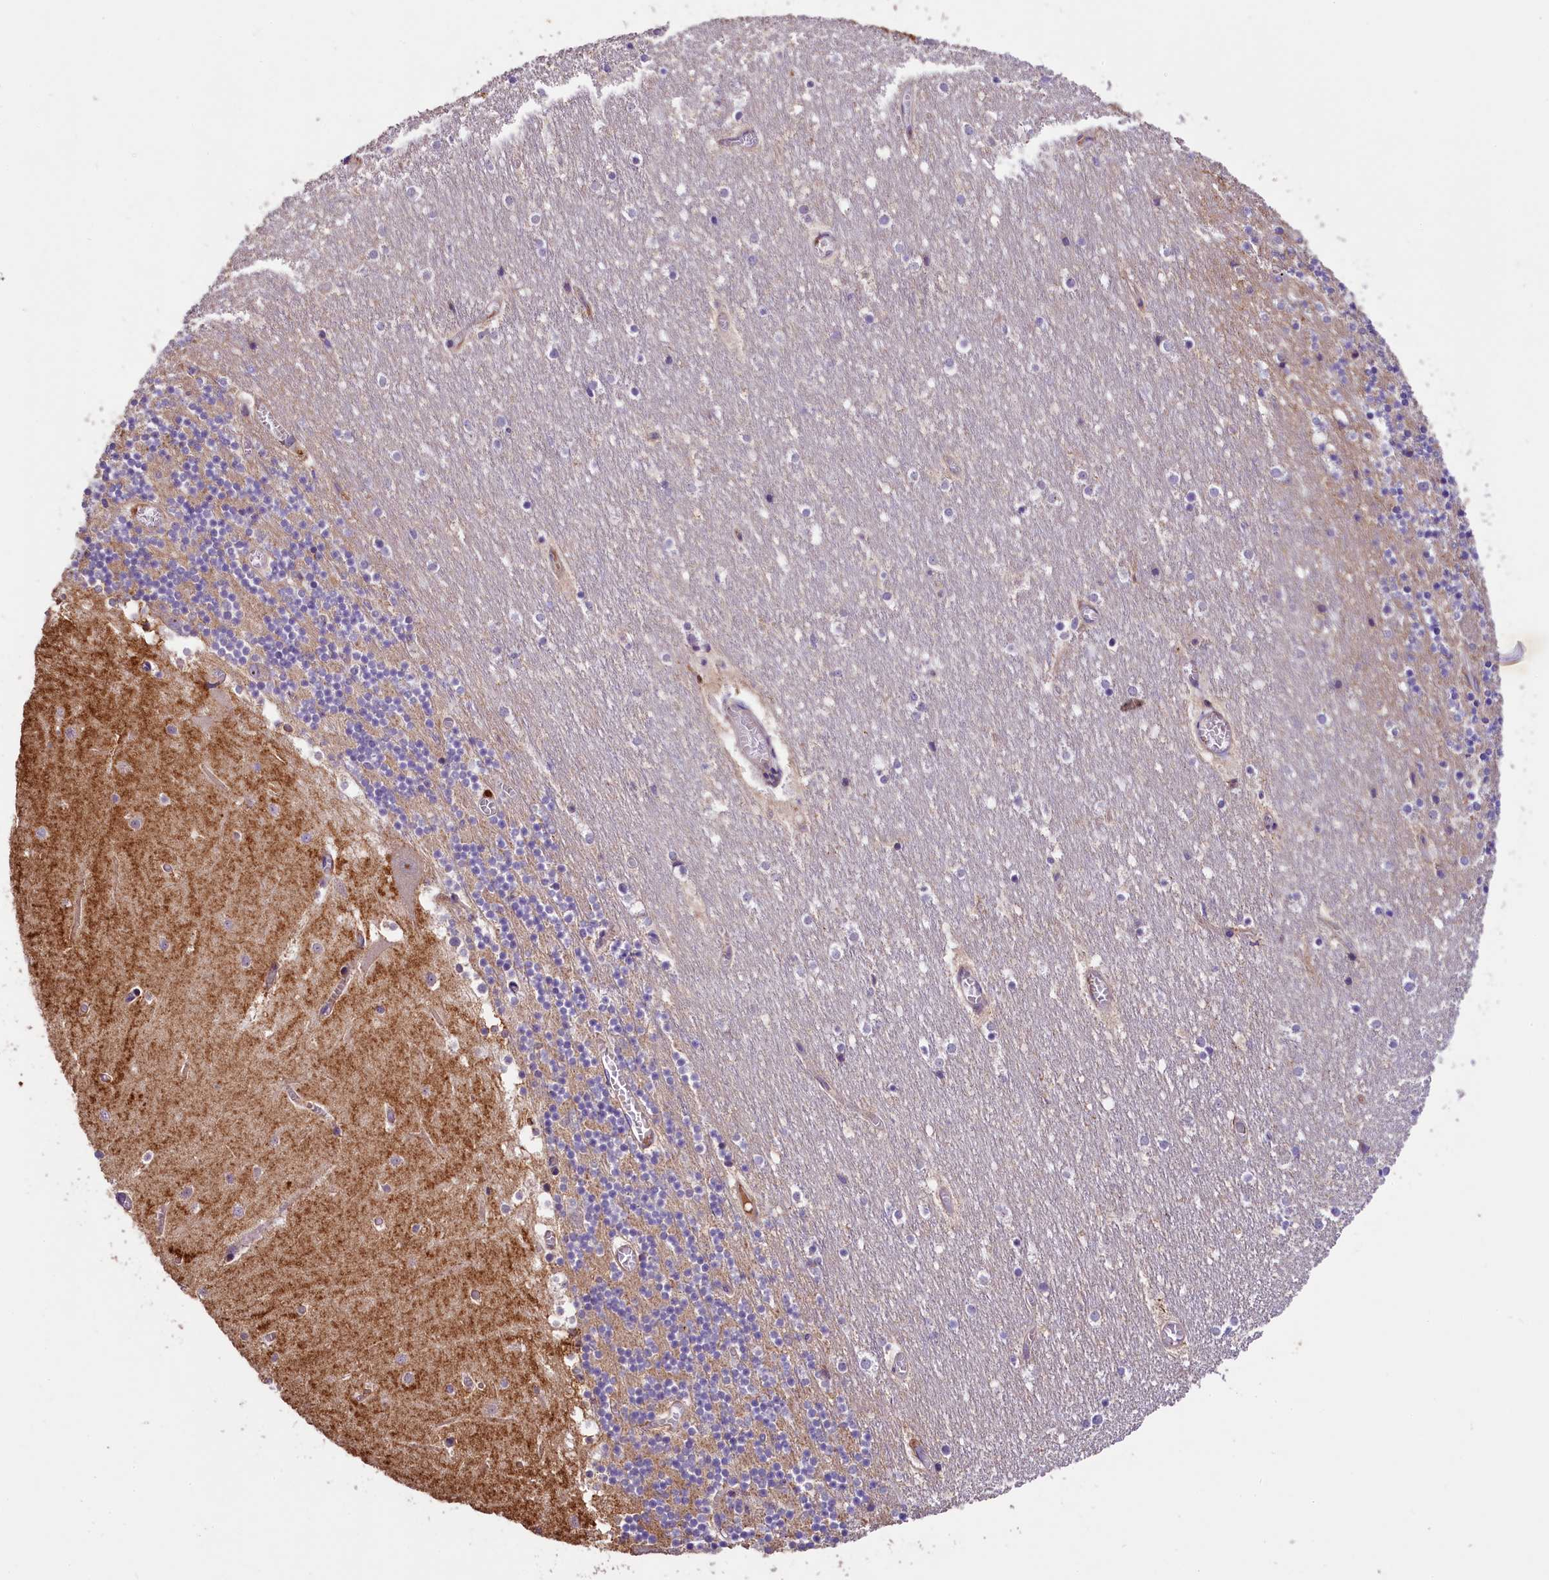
{"staining": {"intensity": "negative", "quantity": "none", "location": "none"}, "tissue": "cerebellum", "cell_type": "Cells in granular layer", "image_type": "normal", "snomed": [{"axis": "morphology", "description": "Normal tissue, NOS"}, {"axis": "topography", "description": "Cerebellum"}], "caption": "Immunohistochemistry micrograph of unremarkable cerebellum: human cerebellum stained with DAB shows no significant protein expression in cells in granular layer.", "gene": "UBXN6", "patient": {"sex": "female", "age": 28}}